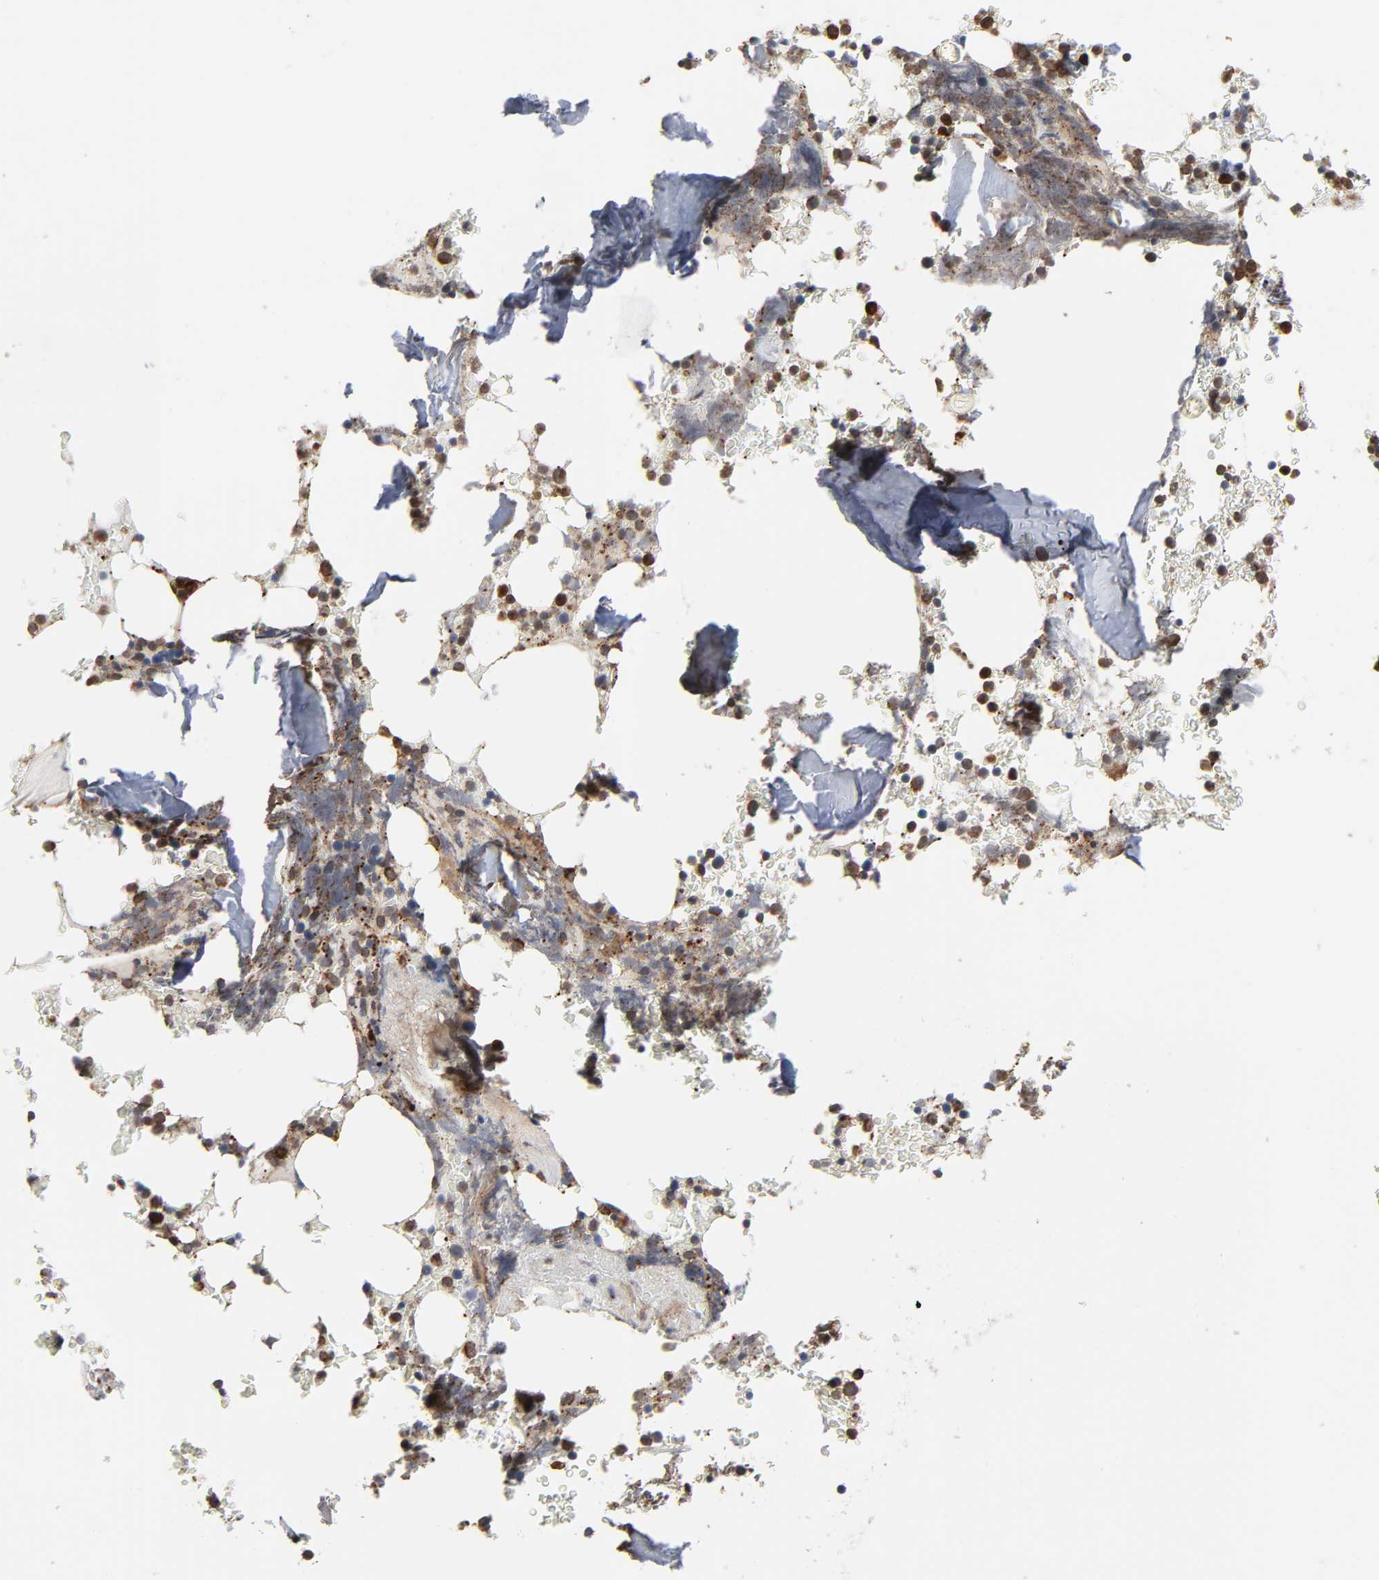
{"staining": {"intensity": "strong", "quantity": "25%-75%", "location": "cytoplasmic/membranous,nuclear"}, "tissue": "bone marrow", "cell_type": "Hematopoietic cells", "image_type": "normal", "snomed": [{"axis": "morphology", "description": "Normal tissue, NOS"}, {"axis": "topography", "description": "Bone marrow"}], "caption": "This histopathology image displays immunohistochemistry (IHC) staining of unremarkable human bone marrow, with high strong cytoplasmic/membranous,nuclear staining in approximately 25%-75% of hematopoietic cells.", "gene": "CCDC175", "patient": {"sex": "female", "age": 66}}